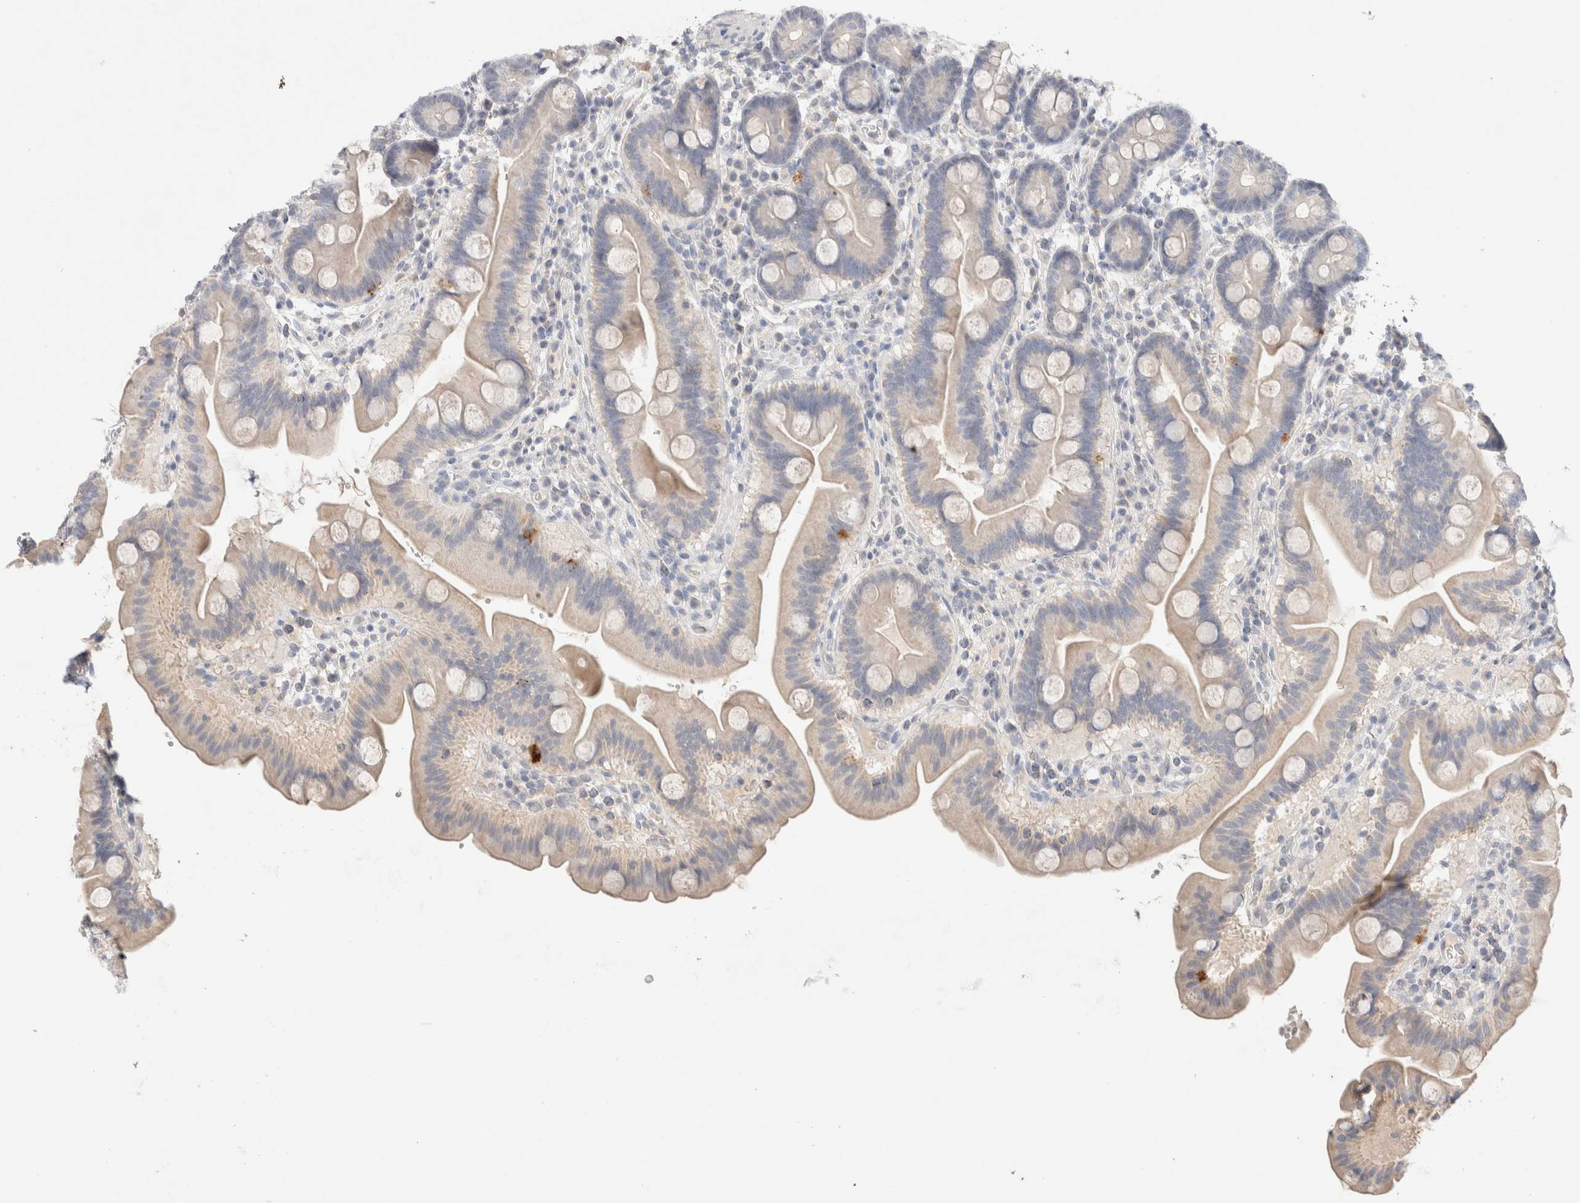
{"staining": {"intensity": "weak", "quantity": "<25%", "location": "cytoplasmic/membranous"}, "tissue": "duodenum", "cell_type": "Glandular cells", "image_type": "normal", "snomed": [{"axis": "morphology", "description": "Normal tissue, NOS"}, {"axis": "topography", "description": "Duodenum"}], "caption": "Glandular cells show no significant protein staining in benign duodenum. (Brightfield microscopy of DAB immunohistochemistry at high magnification).", "gene": "MPP2", "patient": {"sex": "male", "age": 54}}